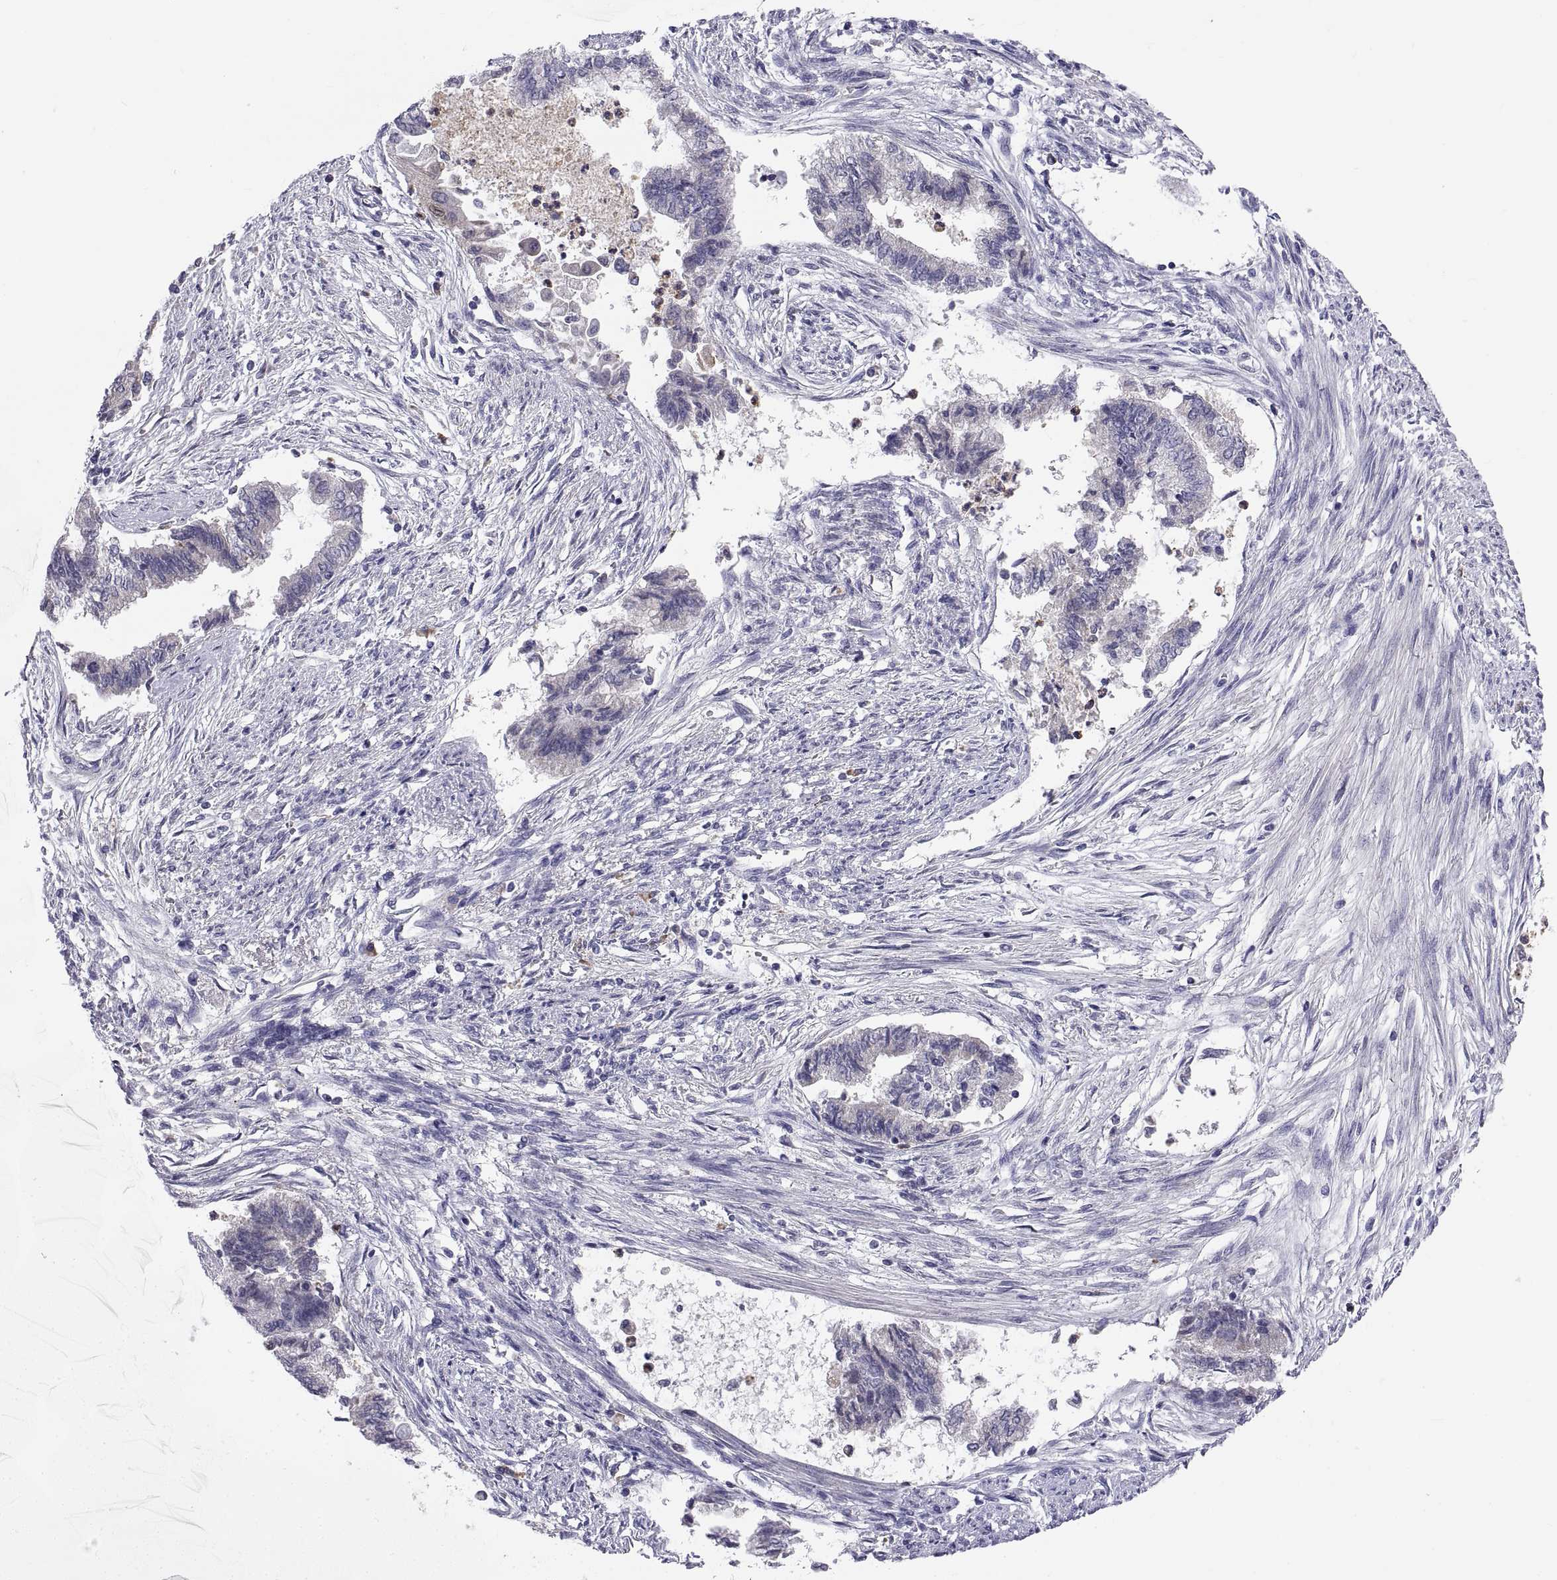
{"staining": {"intensity": "negative", "quantity": "none", "location": "none"}, "tissue": "endometrial cancer", "cell_type": "Tumor cells", "image_type": "cancer", "snomed": [{"axis": "morphology", "description": "Adenocarcinoma, NOS"}, {"axis": "topography", "description": "Endometrium"}], "caption": "IHC photomicrograph of neoplastic tissue: human adenocarcinoma (endometrial) stained with DAB (3,3'-diaminobenzidine) demonstrates no significant protein positivity in tumor cells.", "gene": "PKP1", "patient": {"sex": "female", "age": 65}}